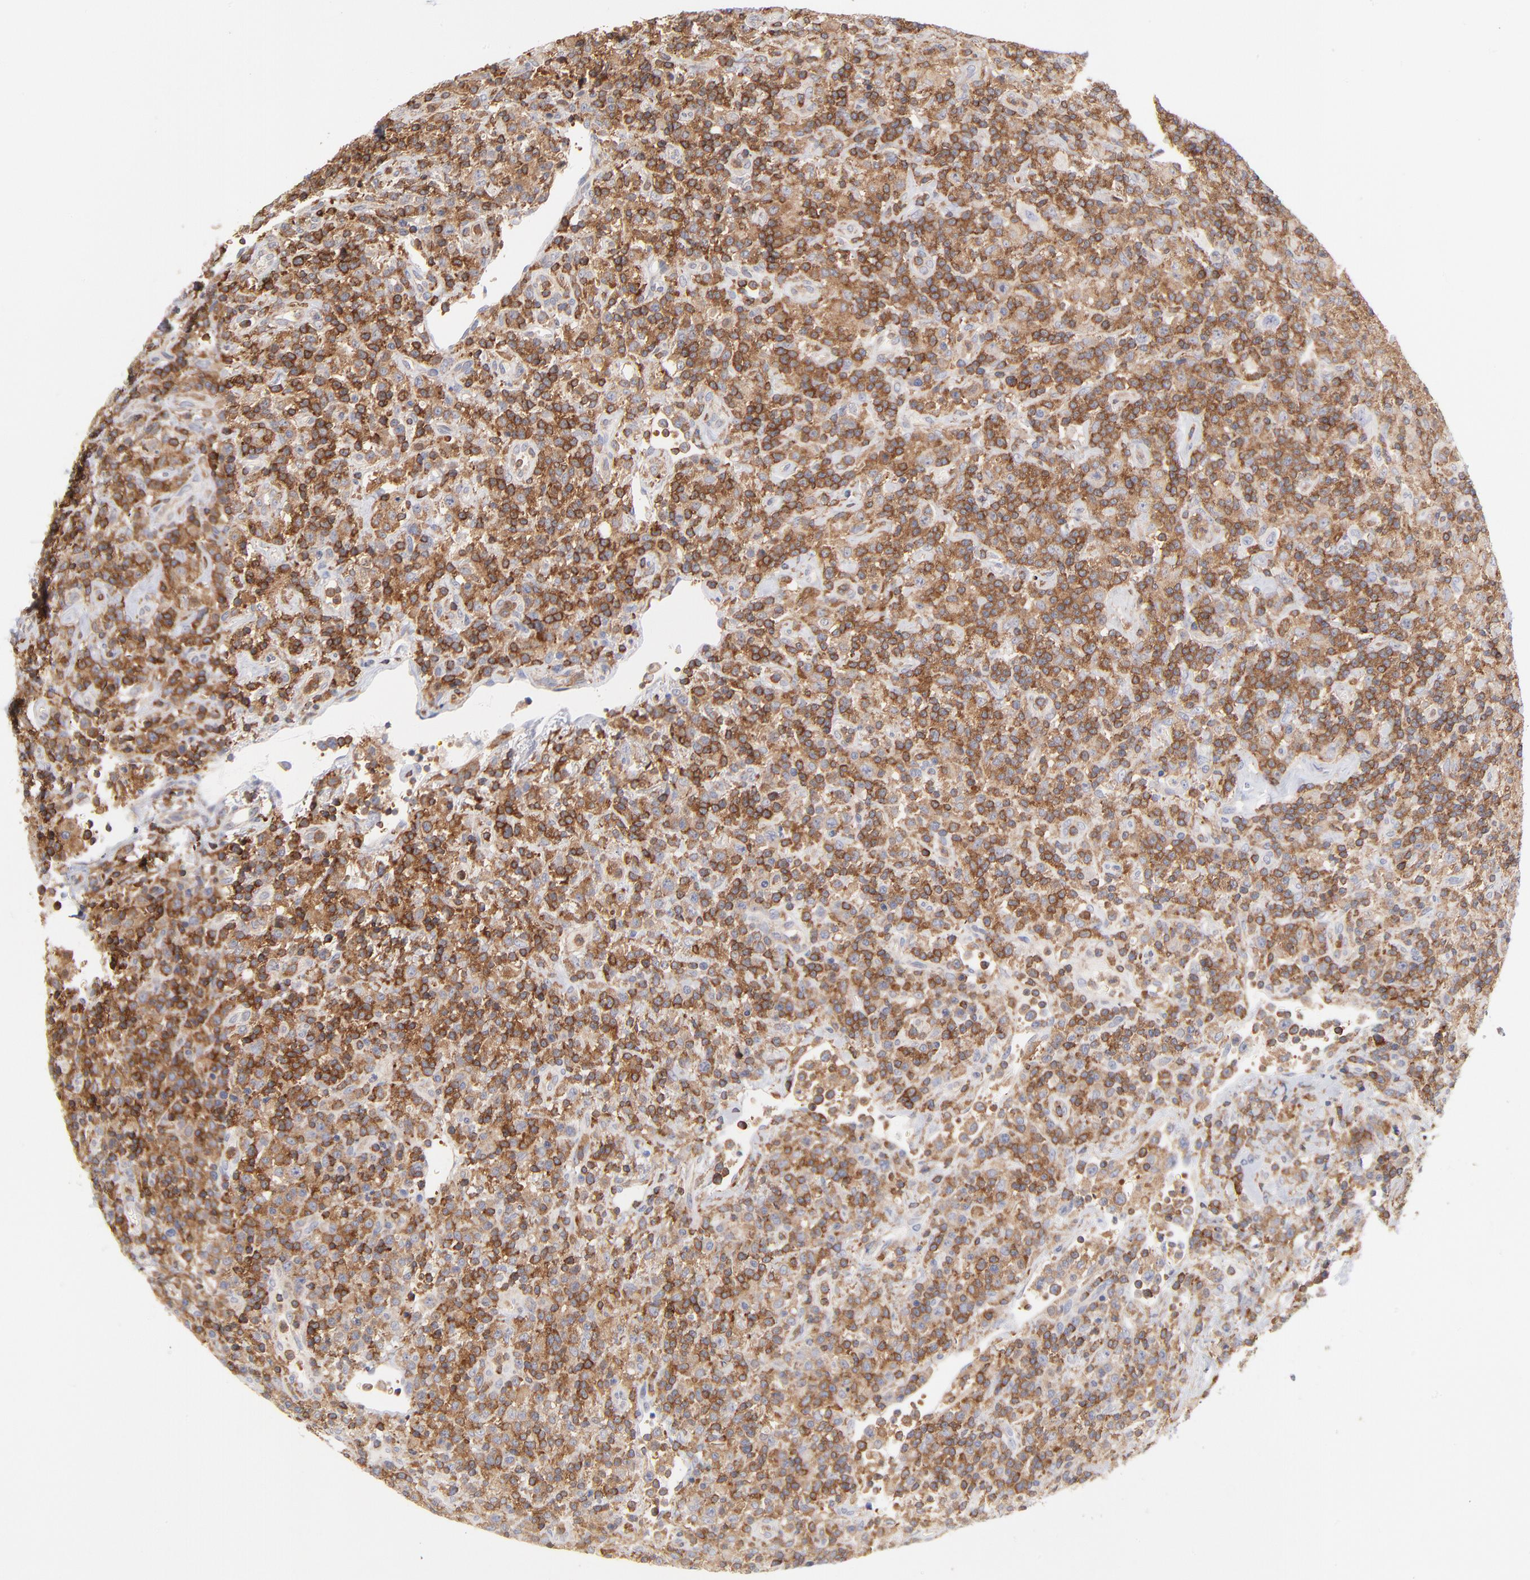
{"staining": {"intensity": "strong", "quantity": ">75%", "location": "cytoplasmic/membranous"}, "tissue": "lymphoma", "cell_type": "Tumor cells", "image_type": "cancer", "snomed": [{"axis": "morphology", "description": "Hodgkin's disease, NOS"}, {"axis": "topography", "description": "Lymph node"}], "caption": "A high-resolution image shows IHC staining of Hodgkin's disease, which exhibits strong cytoplasmic/membranous staining in approximately >75% of tumor cells.", "gene": "WIPF1", "patient": {"sex": "male", "age": 65}}